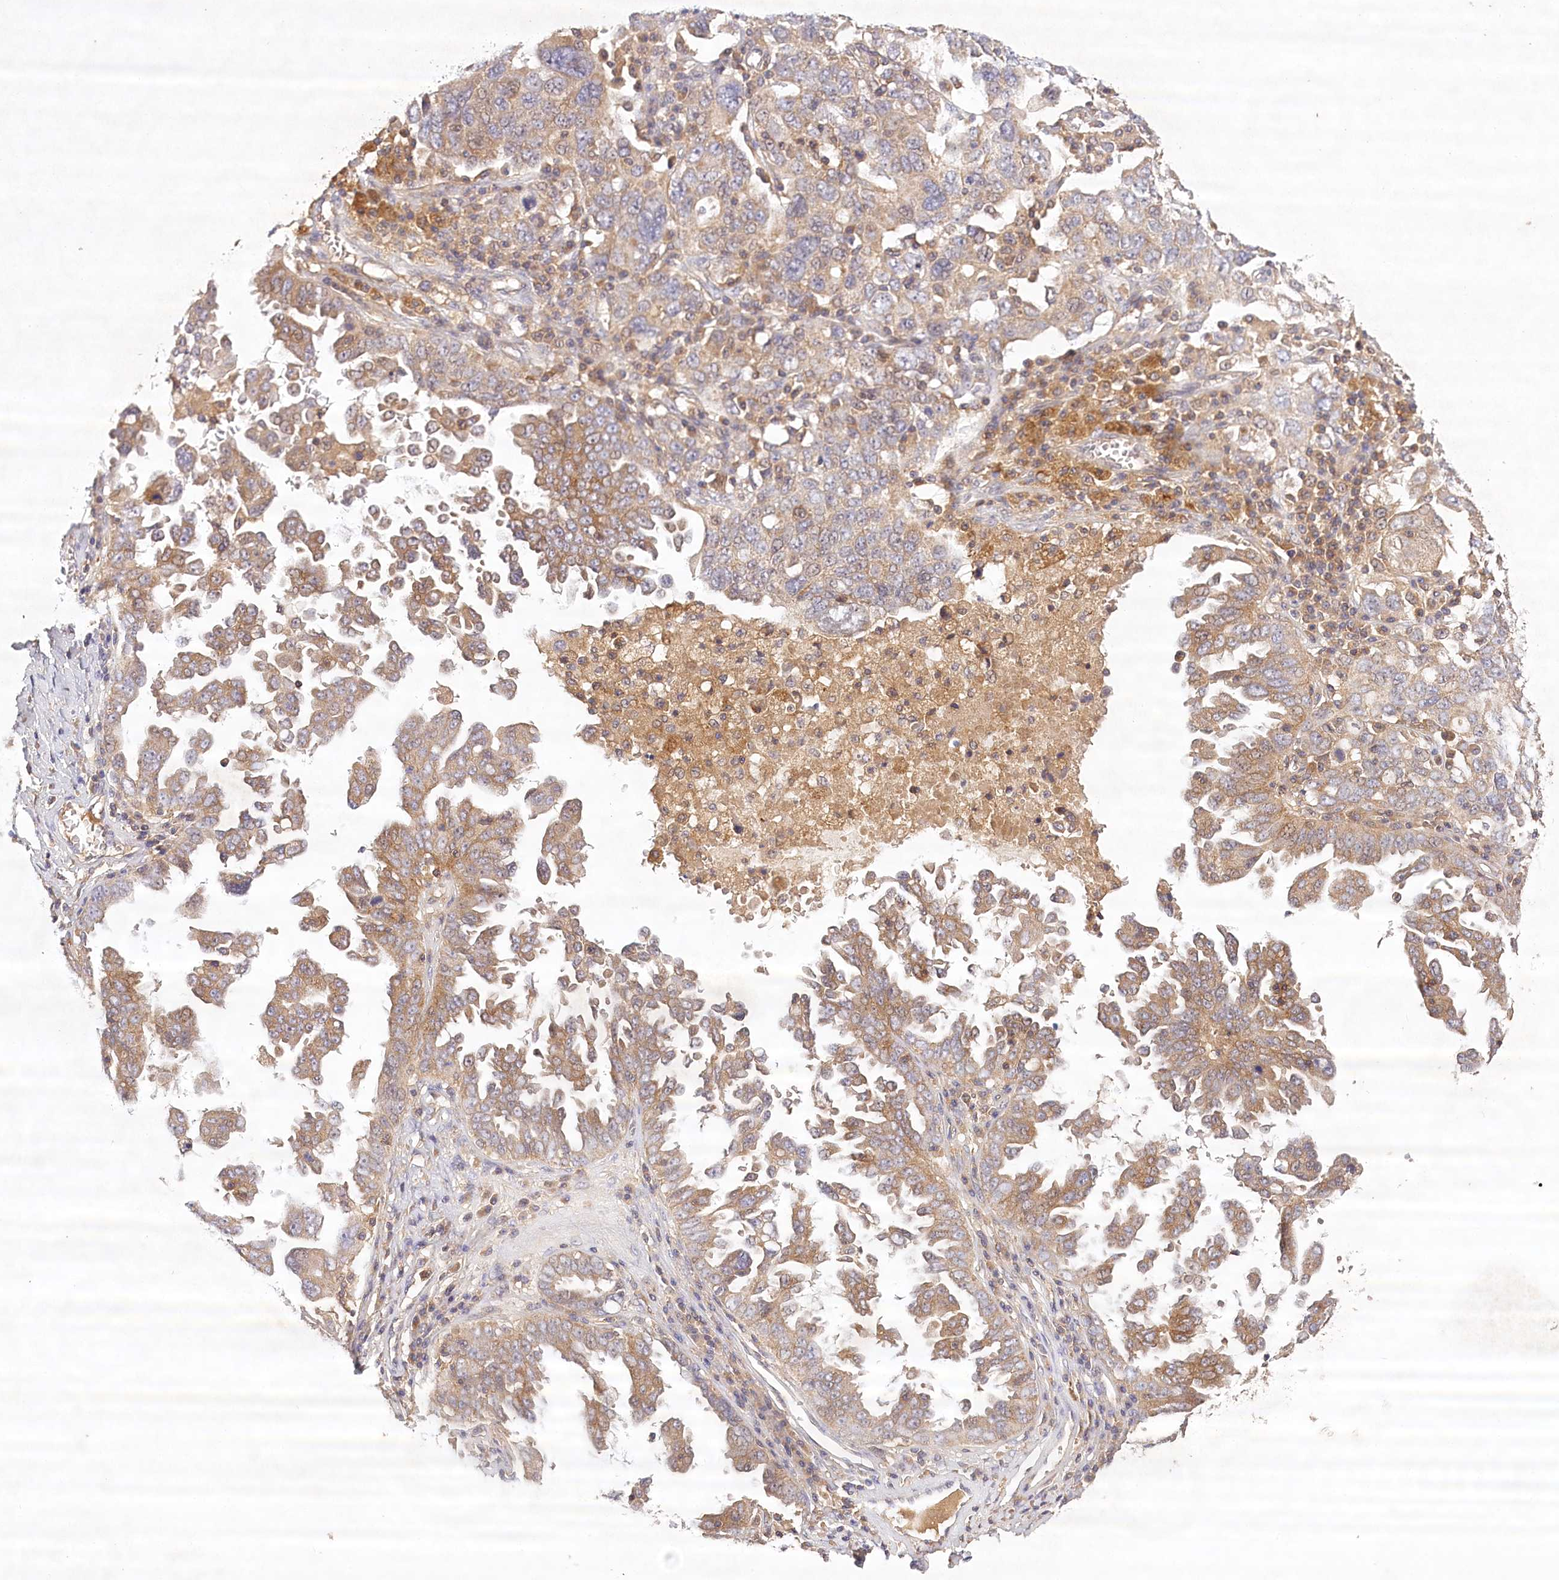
{"staining": {"intensity": "moderate", "quantity": "25%-75%", "location": "cytoplasmic/membranous"}, "tissue": "ovarian cancer", "cell_type": "Tumor cells", "image_type": "cancer", "snomed": [{"axis": "morphology", "description": "Carcinoma, endometroid"}, {"axis": "topography", "description": "Ovary"}], "caption": "Immunohistochemical staining of ovarian endometroid carcinoma displays medium levels of moderate cytoplasmic/membranous protein positivity in about 25%-75% of tumor cells. (Brightfield microscopy of DAB IHC at high magnification).", "gene": "LSS", "patient": {"sex": "female", "age": 62}}